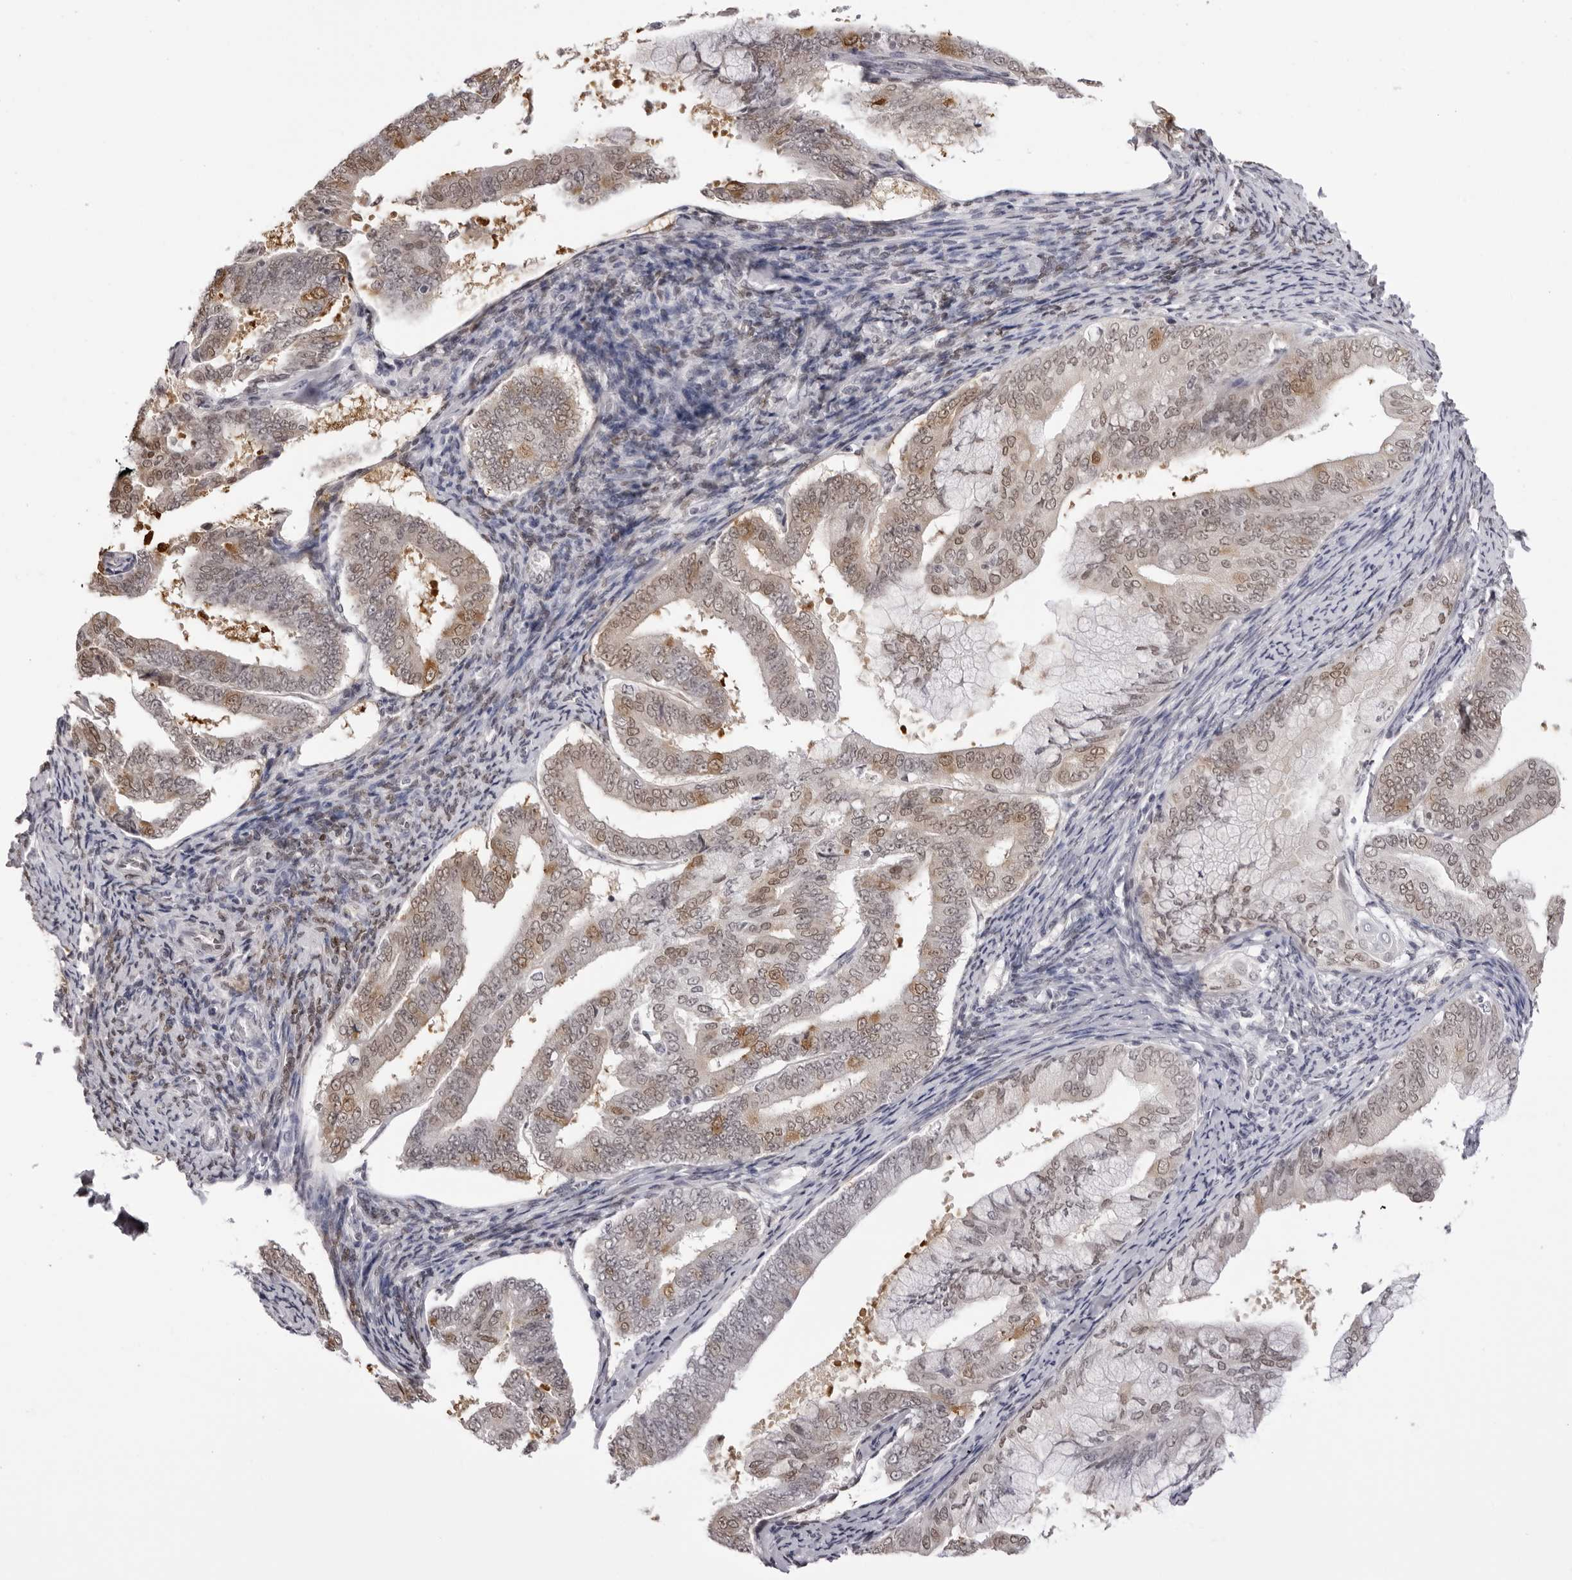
{"staining": {"intensity": "weak", "quantity": ">75%", "location": "cytoplasmic/membranous,nuclear"}, "tissue": "endometrial cancer", "cell_type": "Tumor cells", "image_type": "cancer", "snomed": [{"axis": "morphology", "description": "Adenocarcinoma, NOS"}, {"axis": "topography", "description": "Endometrium"}], "caption": "Approximately >75% of tumor cells in human endometrial cancer (adenocarcinoma) exhibit weak cytoplasmic/membranous and nuclear protein positivity as visualized by brown immunohistochemical staining.", "gene": "HSPA4", "patient": {"sex": "female", "age": 63}}